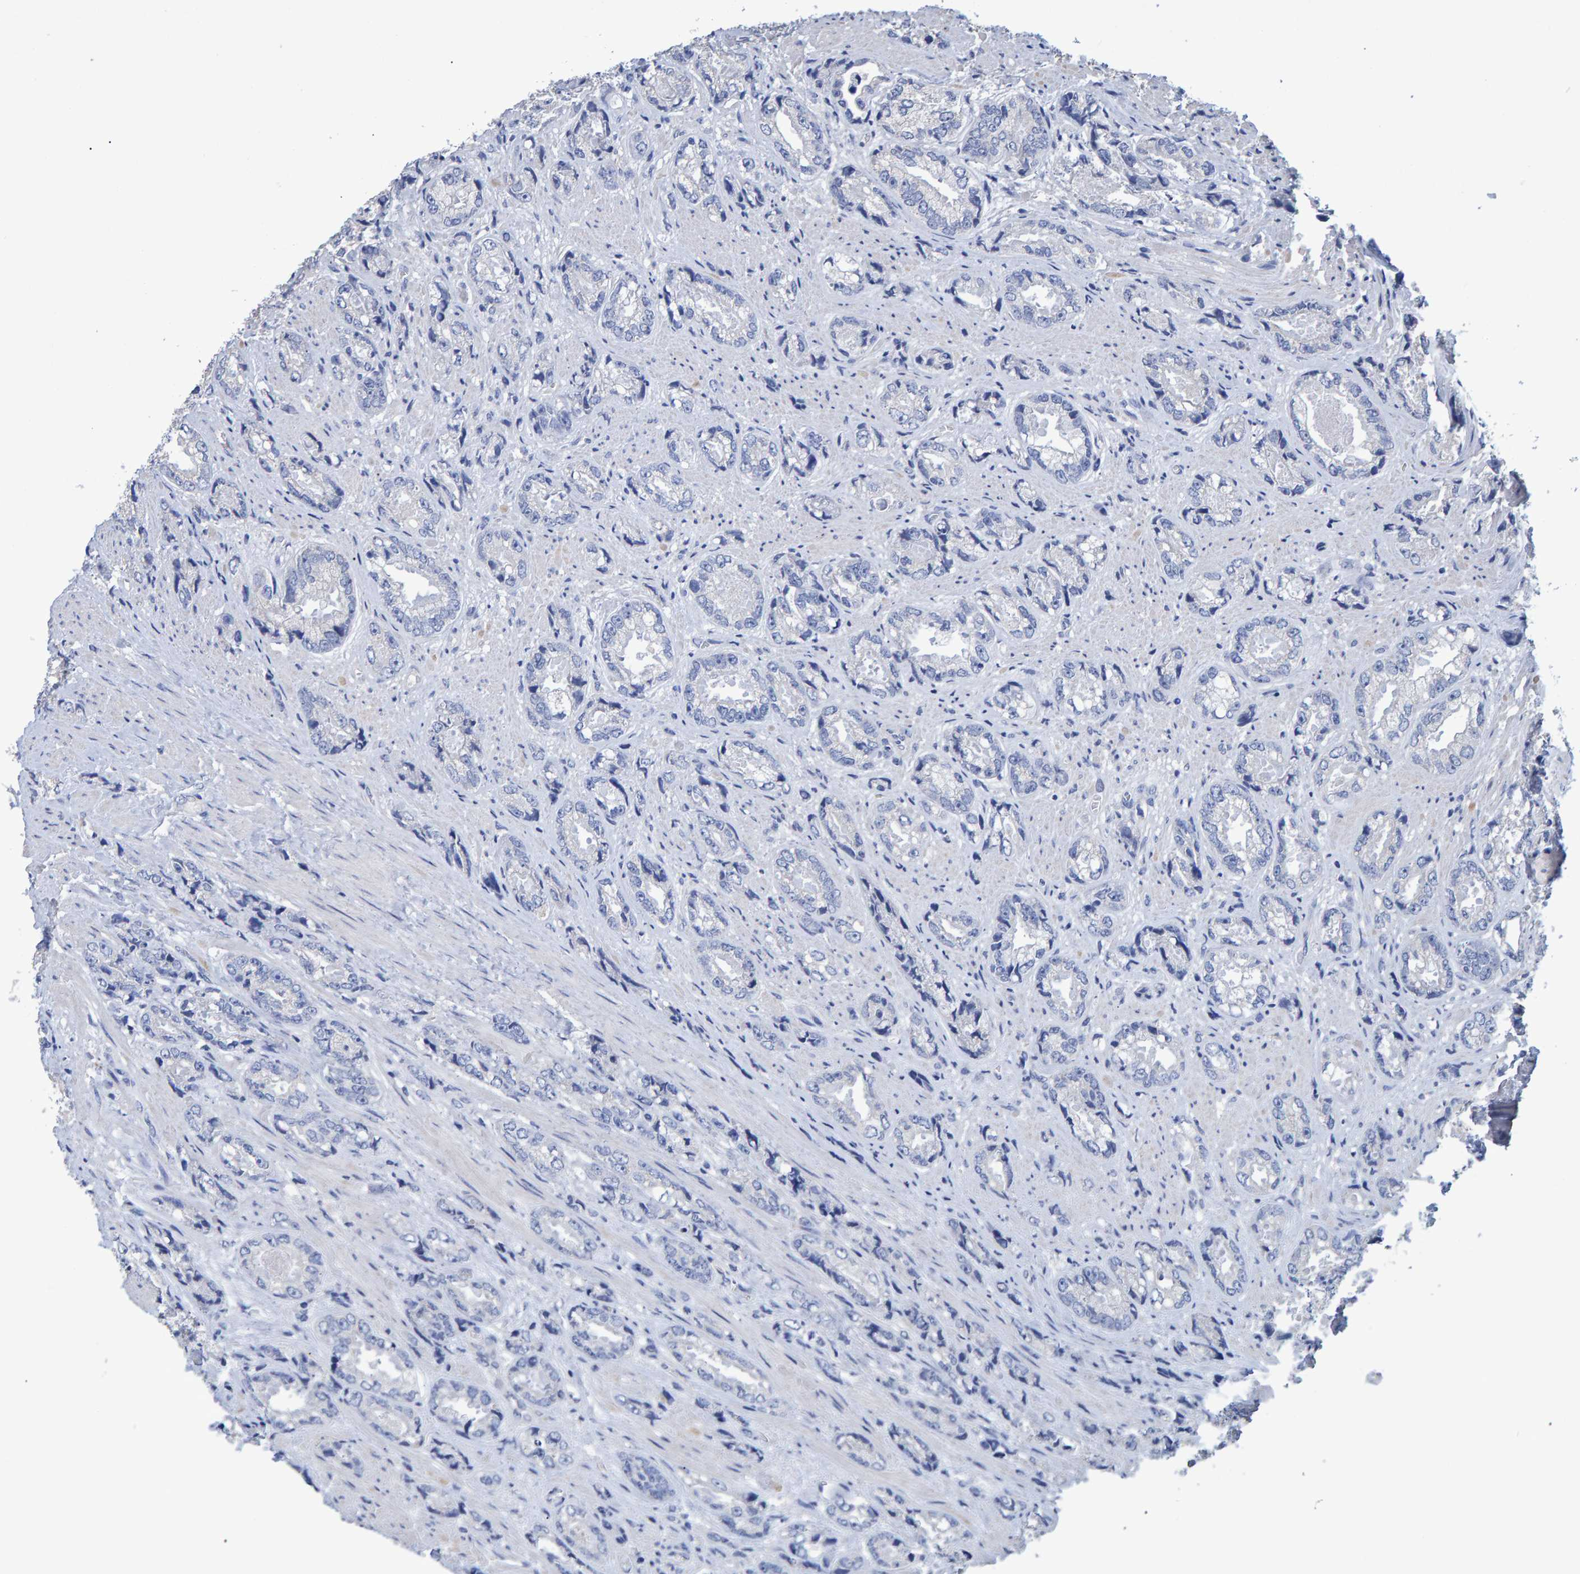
{"staining": {"intensity": "negative", "quantity": "none", "location": "none"}, "tissue": "prostate cancer", "cell_type": "Tumor cells", "image_type": "cancer", "snomed": [{"axis": "morphology", "description": "Adenocarcinoma, High grade"}, {"axis": "topography", "description": "Prostate"}], "caption": "Immunohistochemical staining of adenocarcinoma (high-grade) (prostate) exhibits no significant staining in tumor cells.", "gene": "HEMGN", "patient": {"sex": "male", "age": 61}}